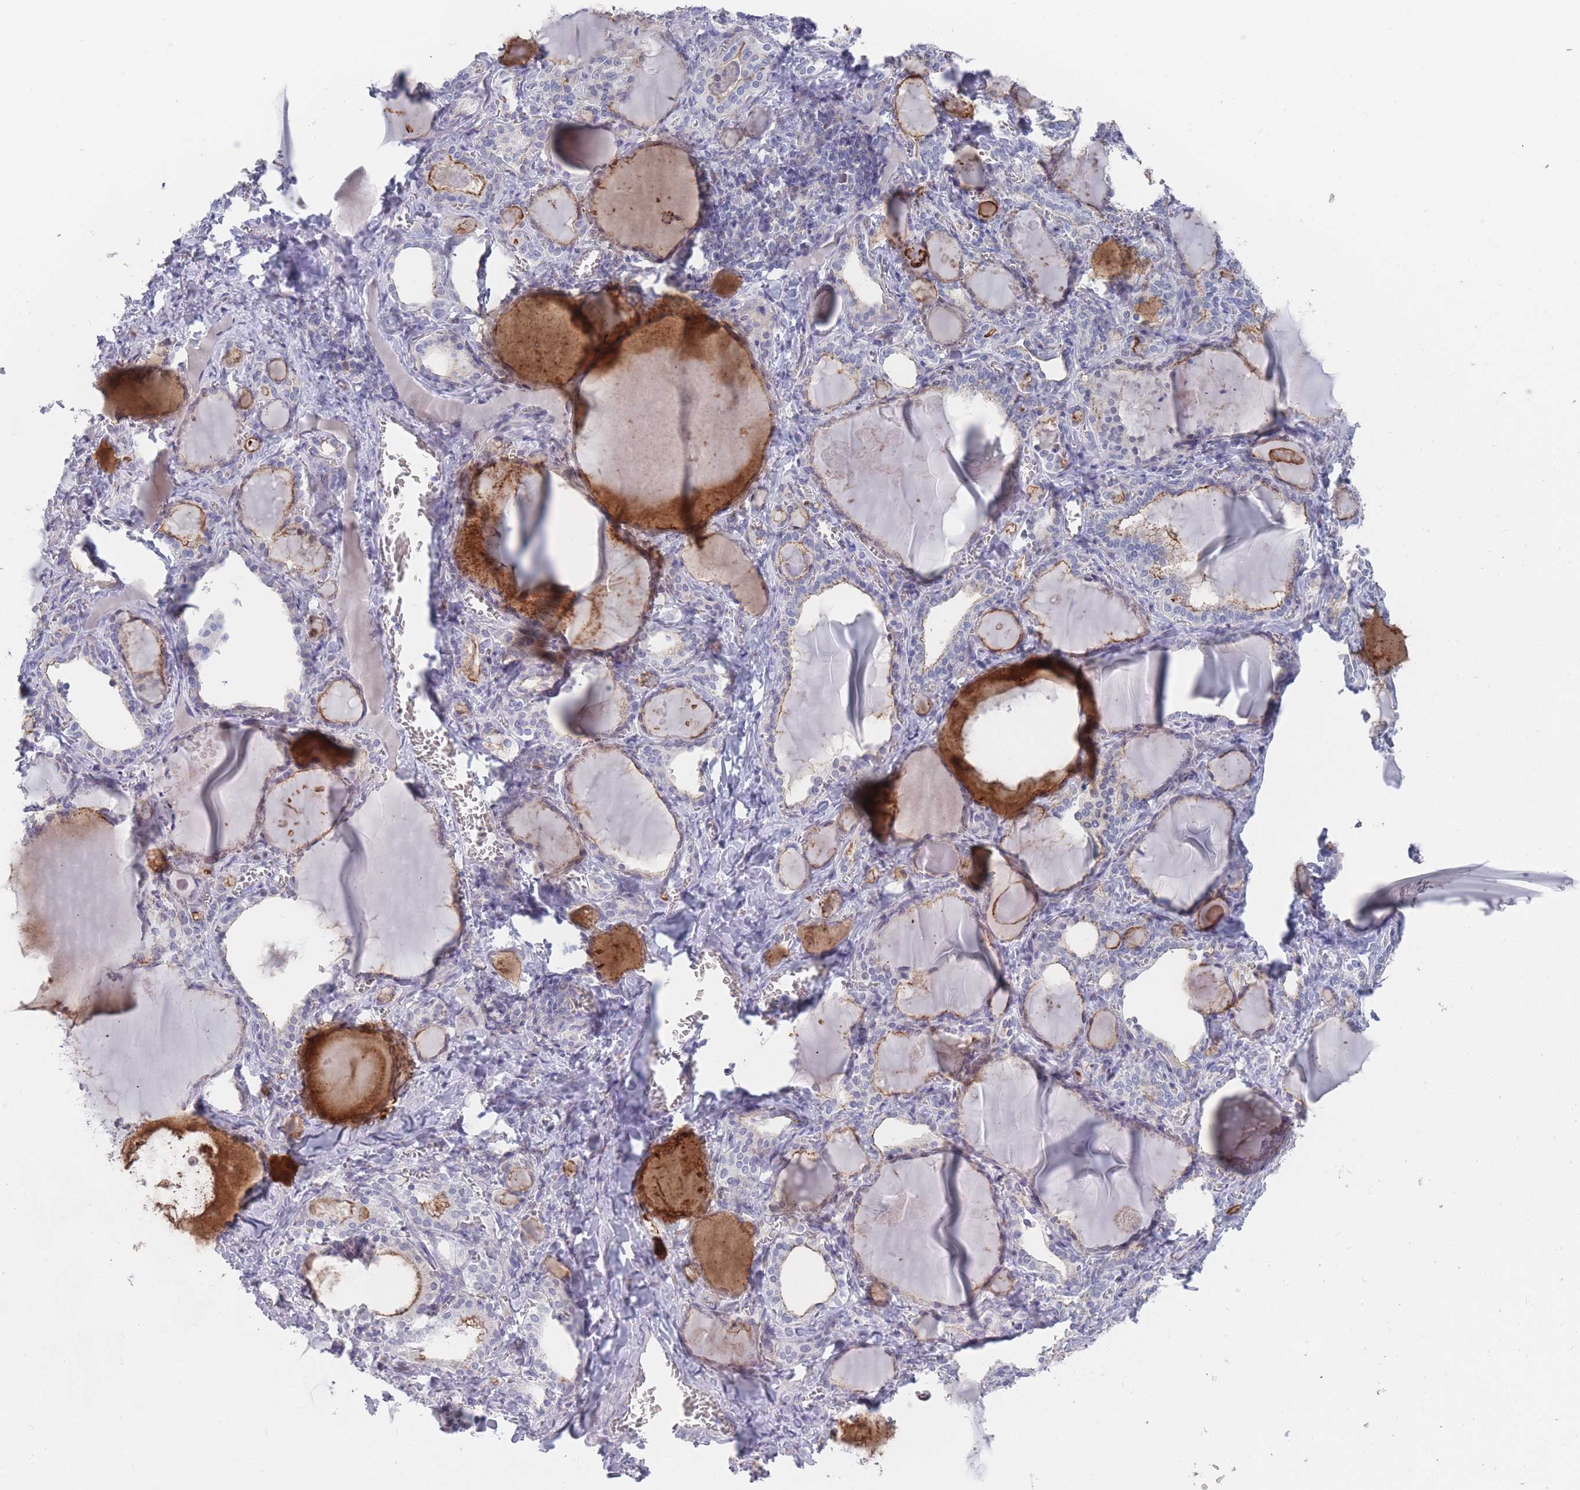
{"staining": {"intensity": "weak", "quantity": "<25%", "location": "cytoplasmic/membranous"}, "tissue": "thyroid gland", "cell_type": "Glandular cells", "image_type": "normal", "snomed": [{"axis": "morphology", "description": "Normal tissue, NOS"}, {"axis": "topography", "description": "Thyroid gland"}], "caption": "DAB immunohistochemical staining of normal thyroid gland exhibits no significant positivity in glandular cells. (DAB immunohistochemistry visualized using brightfield microscopy, high magnification).", "gene": "PIGU", "patient": {"sex": "female", "age": 42}}